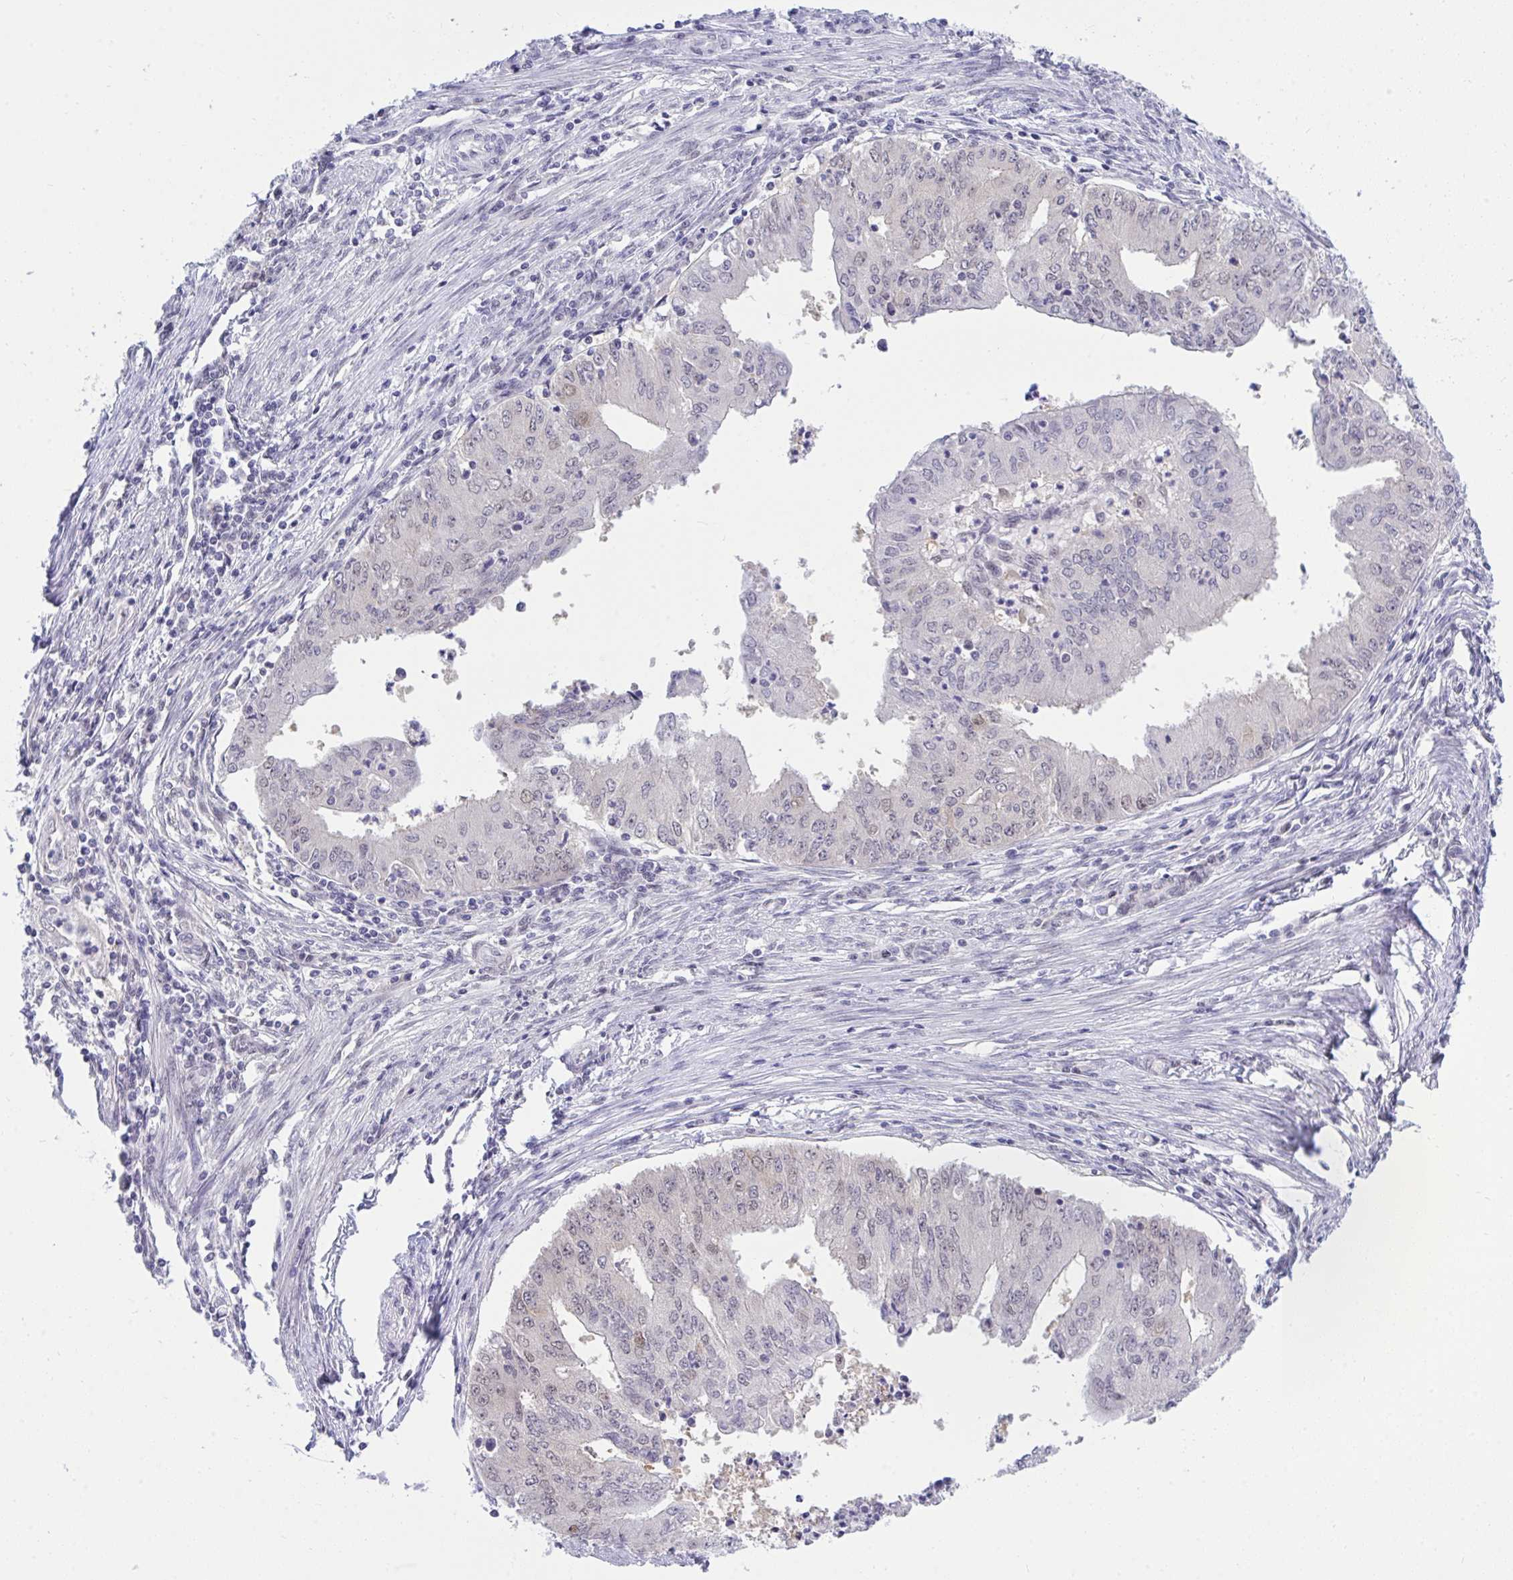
{"staining": {"intensity": "negative", "quantity": "none", "location": "none"}, "tissue": "endometrial cancer", "cell_type": "Tumor cells", "image_type": "cancer", "snomed": [{"axis": "morphology", "description": "Adenocarcinoma, NOS"}, {"axis": "topography", "description": "Endometrium"}], "caption": "IHC micrograph of neoplastic tissue: human endometrial adenocarcinoma stained with DAB shows no significant protein positivity in tumor cells.", "gene": "THOP1", "patient": {"sex": "female", "age": 50}}